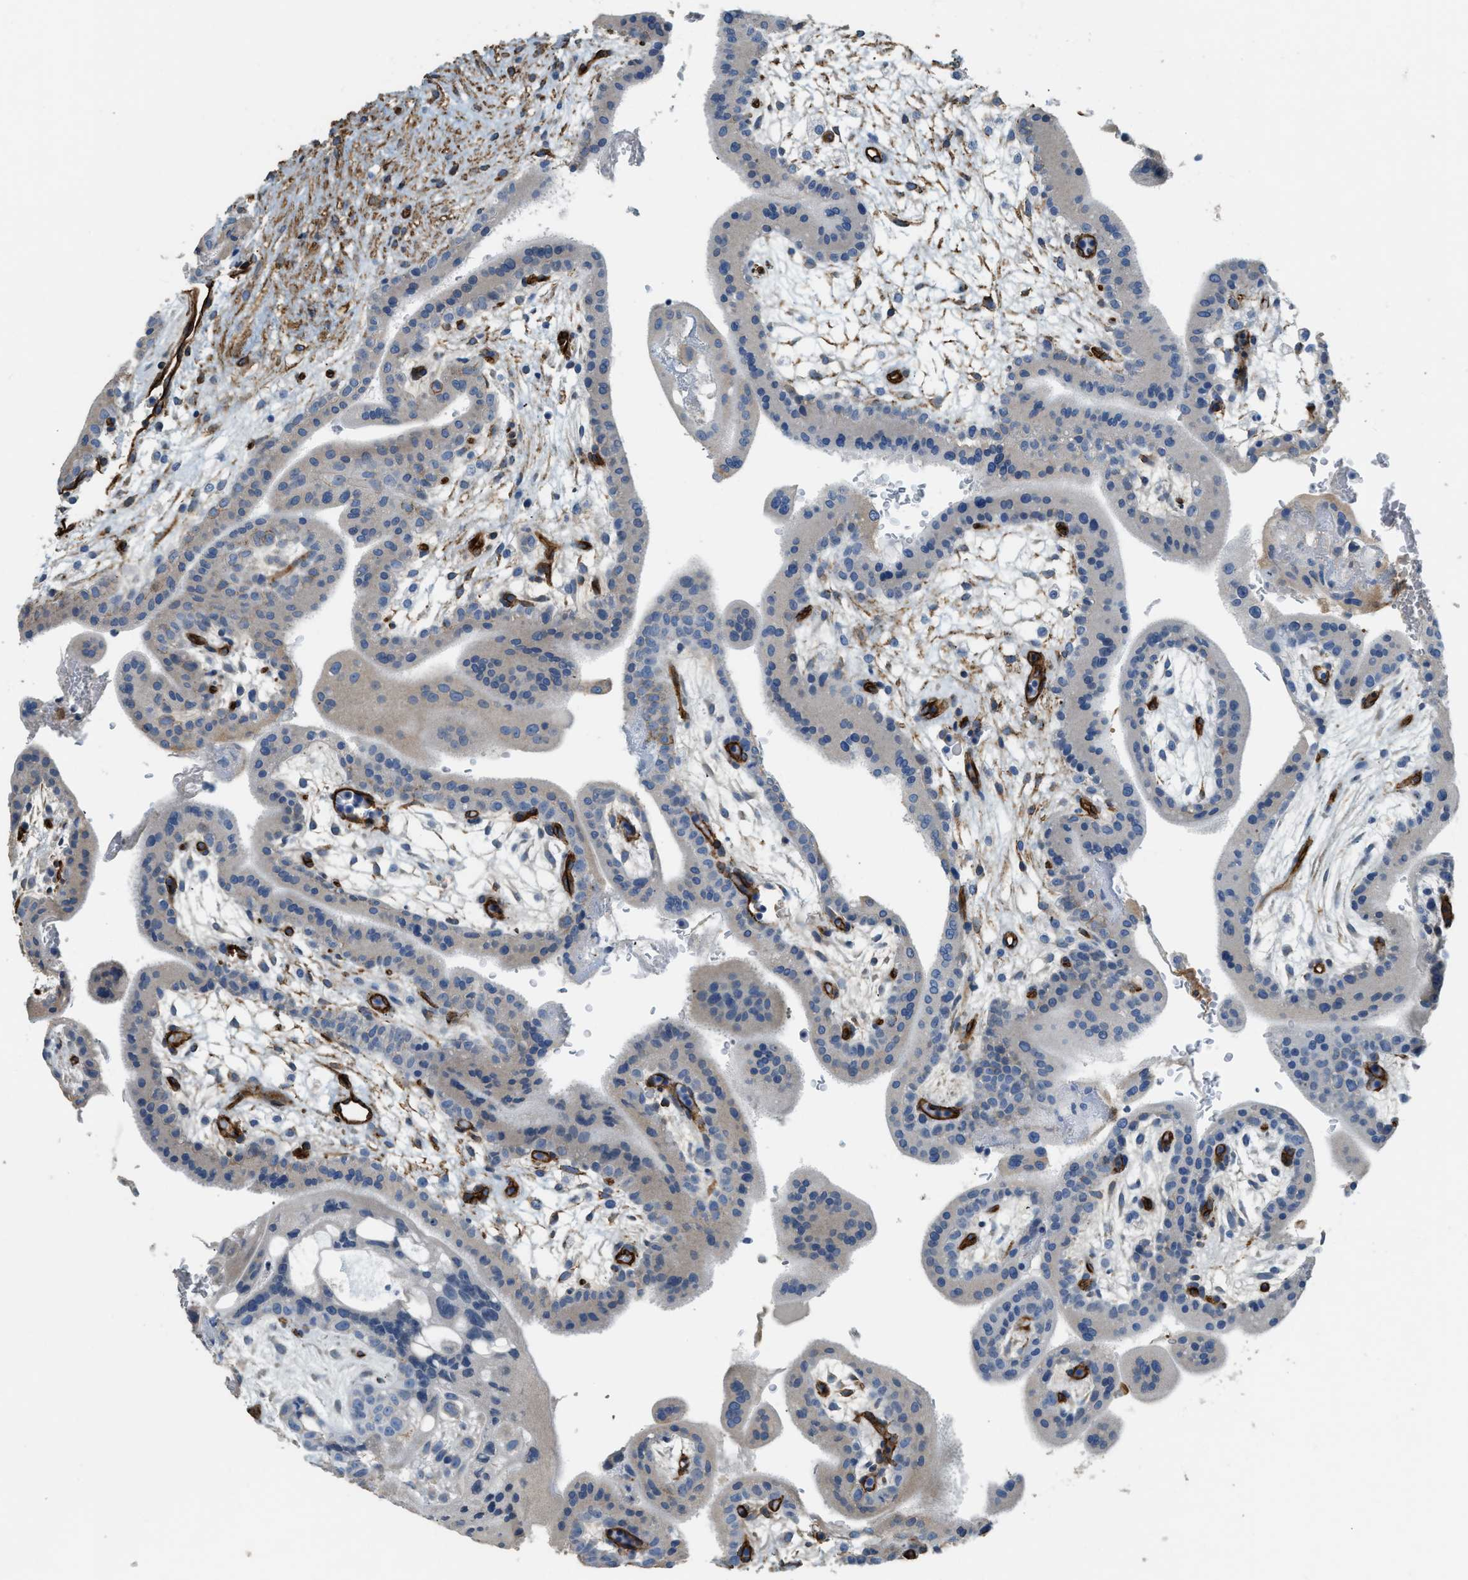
{"staining": {"intensity": "moderate", "quantity": ">75%", "location": "cytoplasmic/membranous"}, "tissue": "placenta", "cell_type": "Decidual cells", "image_type": "normal", "snomed": [{"axis": "morphology", "description": "Normal tissue, NOS"}, {"axis": "topography", "description": "Placenta"}], "caption": "Moderate cytoplasmic/membranous expression is seen in about >75% of decidual cells in normal placenta. (DAB IHC with brightfield microscopy, high magnification).", "gene": "TMEM43", "patient": {"sex": "female", "age": 35}}